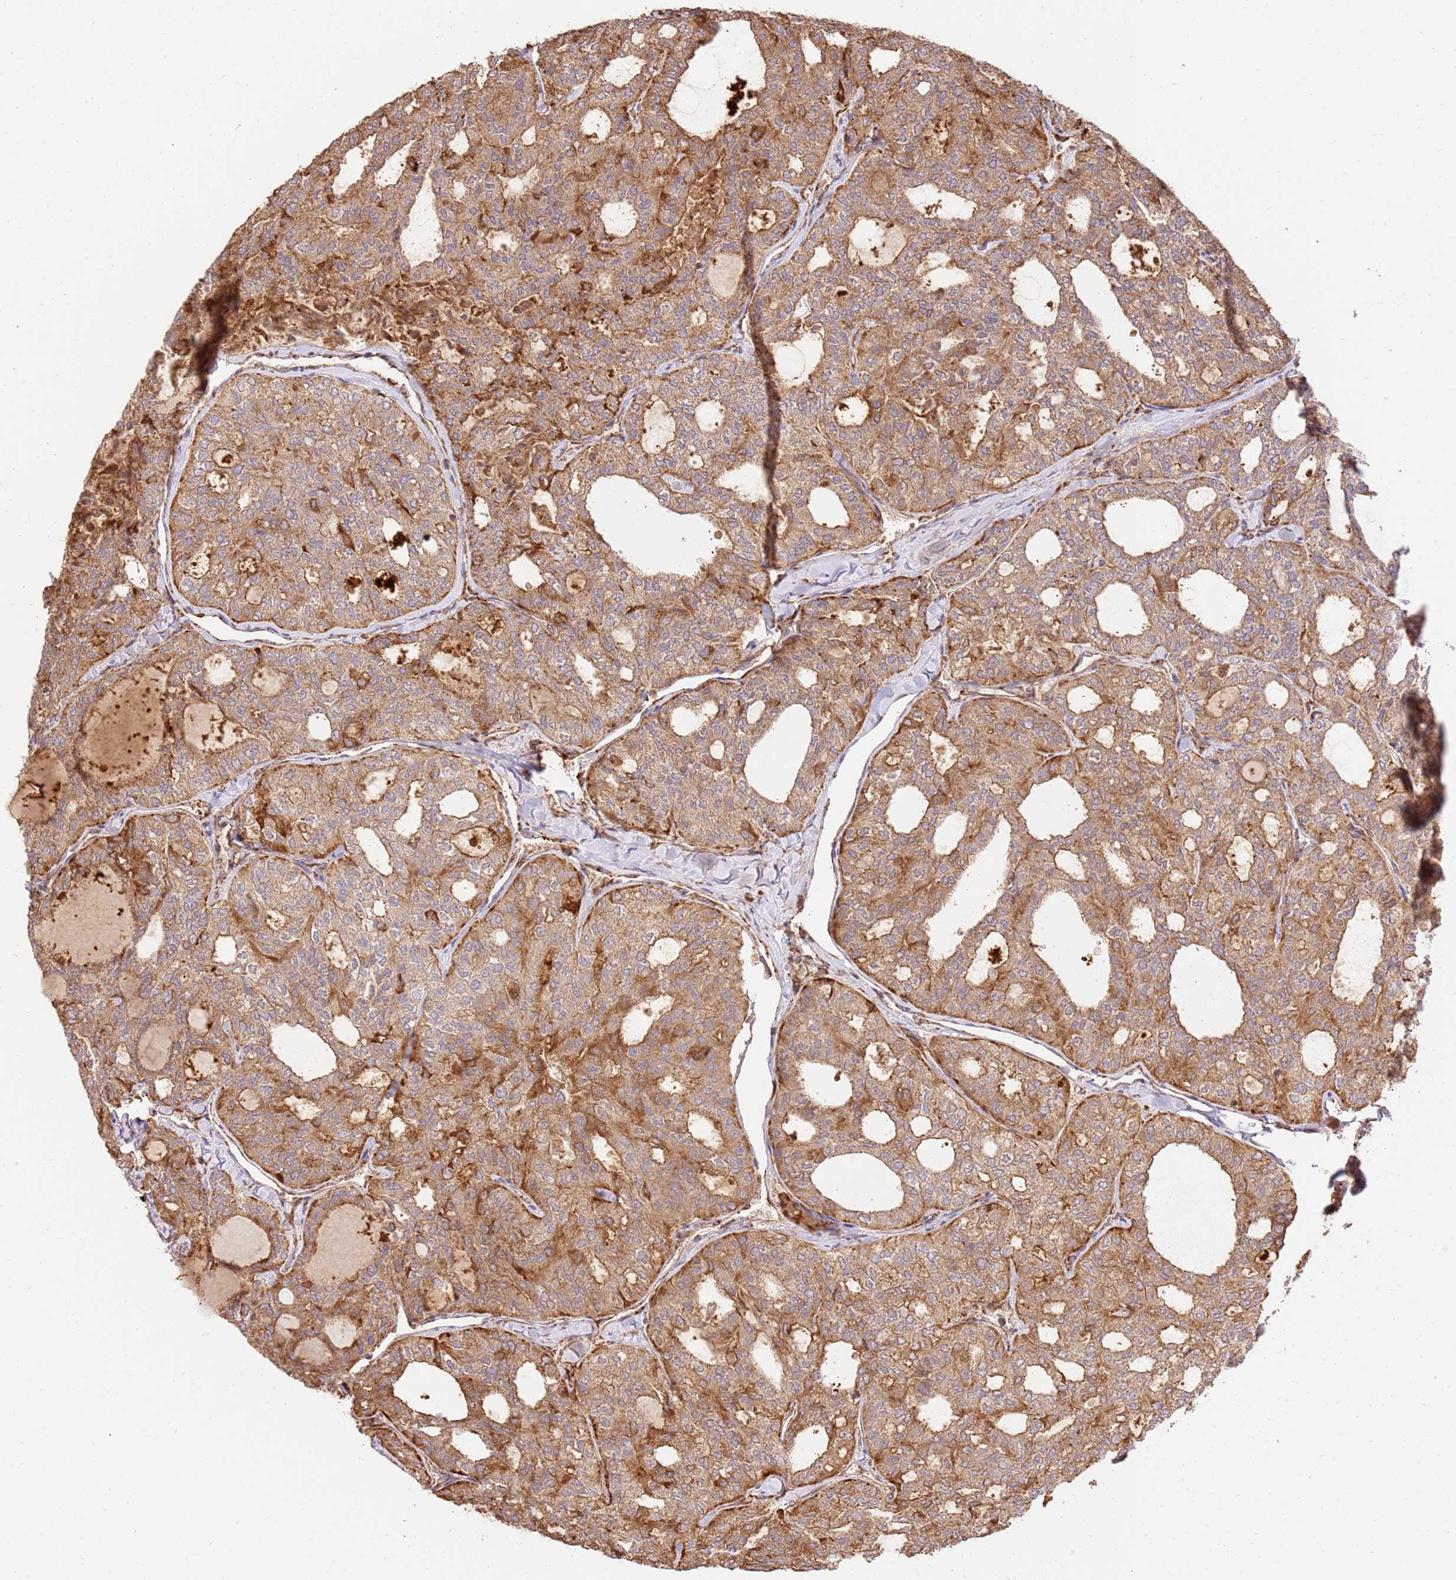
{"staining": {"intensity": "moderate", "quantity": ">75%", "location": "cytoplasmic/membranous"}, "tissue": "thyroid cancer", "cell_type": "Tumor cells", "image_type": "cancer", "snomed": [{"axis": "morphology", "description": "Follicular adenoma carcinoma, NOS"}, {"axis": "topography", "description": "Thyroid gland"}], "caption": "Thyroid cancer (follicular adenoma carcinoma) stained with DAB (3,3'-diaminobenzidine) immunohistochemistry shows medium levels of moderate cytoplasmic/membranous expression in about >75% of tumor cells. Ihc stains the protein in brown and the nuclei are stained blue.", "gene": "SPATA2L", "patient": {"sex": "male", "age": 75}}